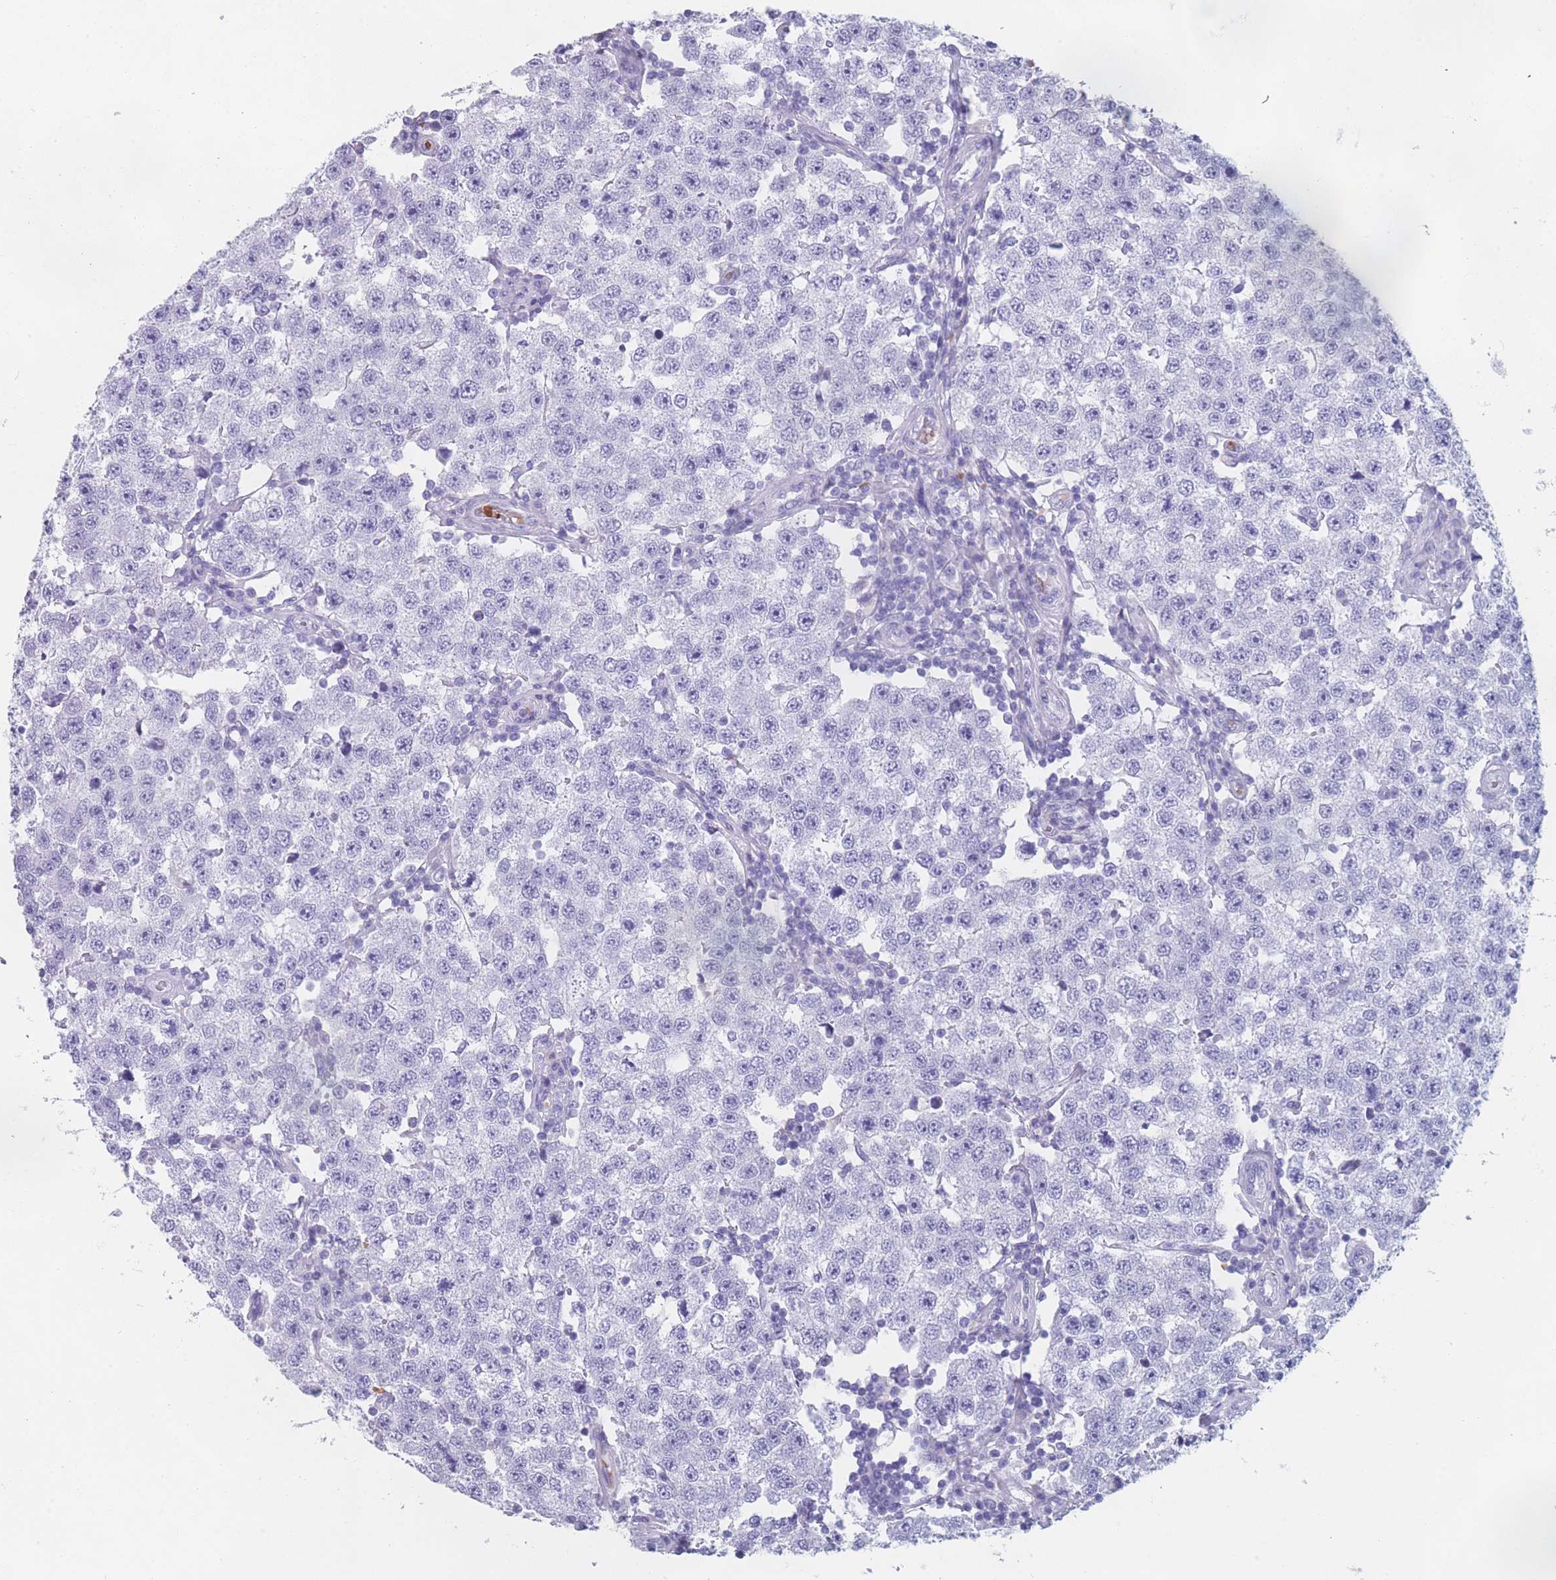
{"staining": {"intensity": "negative", "quantity": "none", "location": "none"}, "tissue": "testis cancer", "cell_type": "Tumor cells", "image_type": "cancer", "snomed": [{"axis": "morphology", "description": "Seminoma, NOS"}, {"axis": "topography", "description": "Testis"}], "caption": "This is a micrograph of IHC staining of testis cancer (seminoma), which shows no staining in tumor cells.", "gene": "OR5D16", "patient": {"sex": "male", "age": 34}}